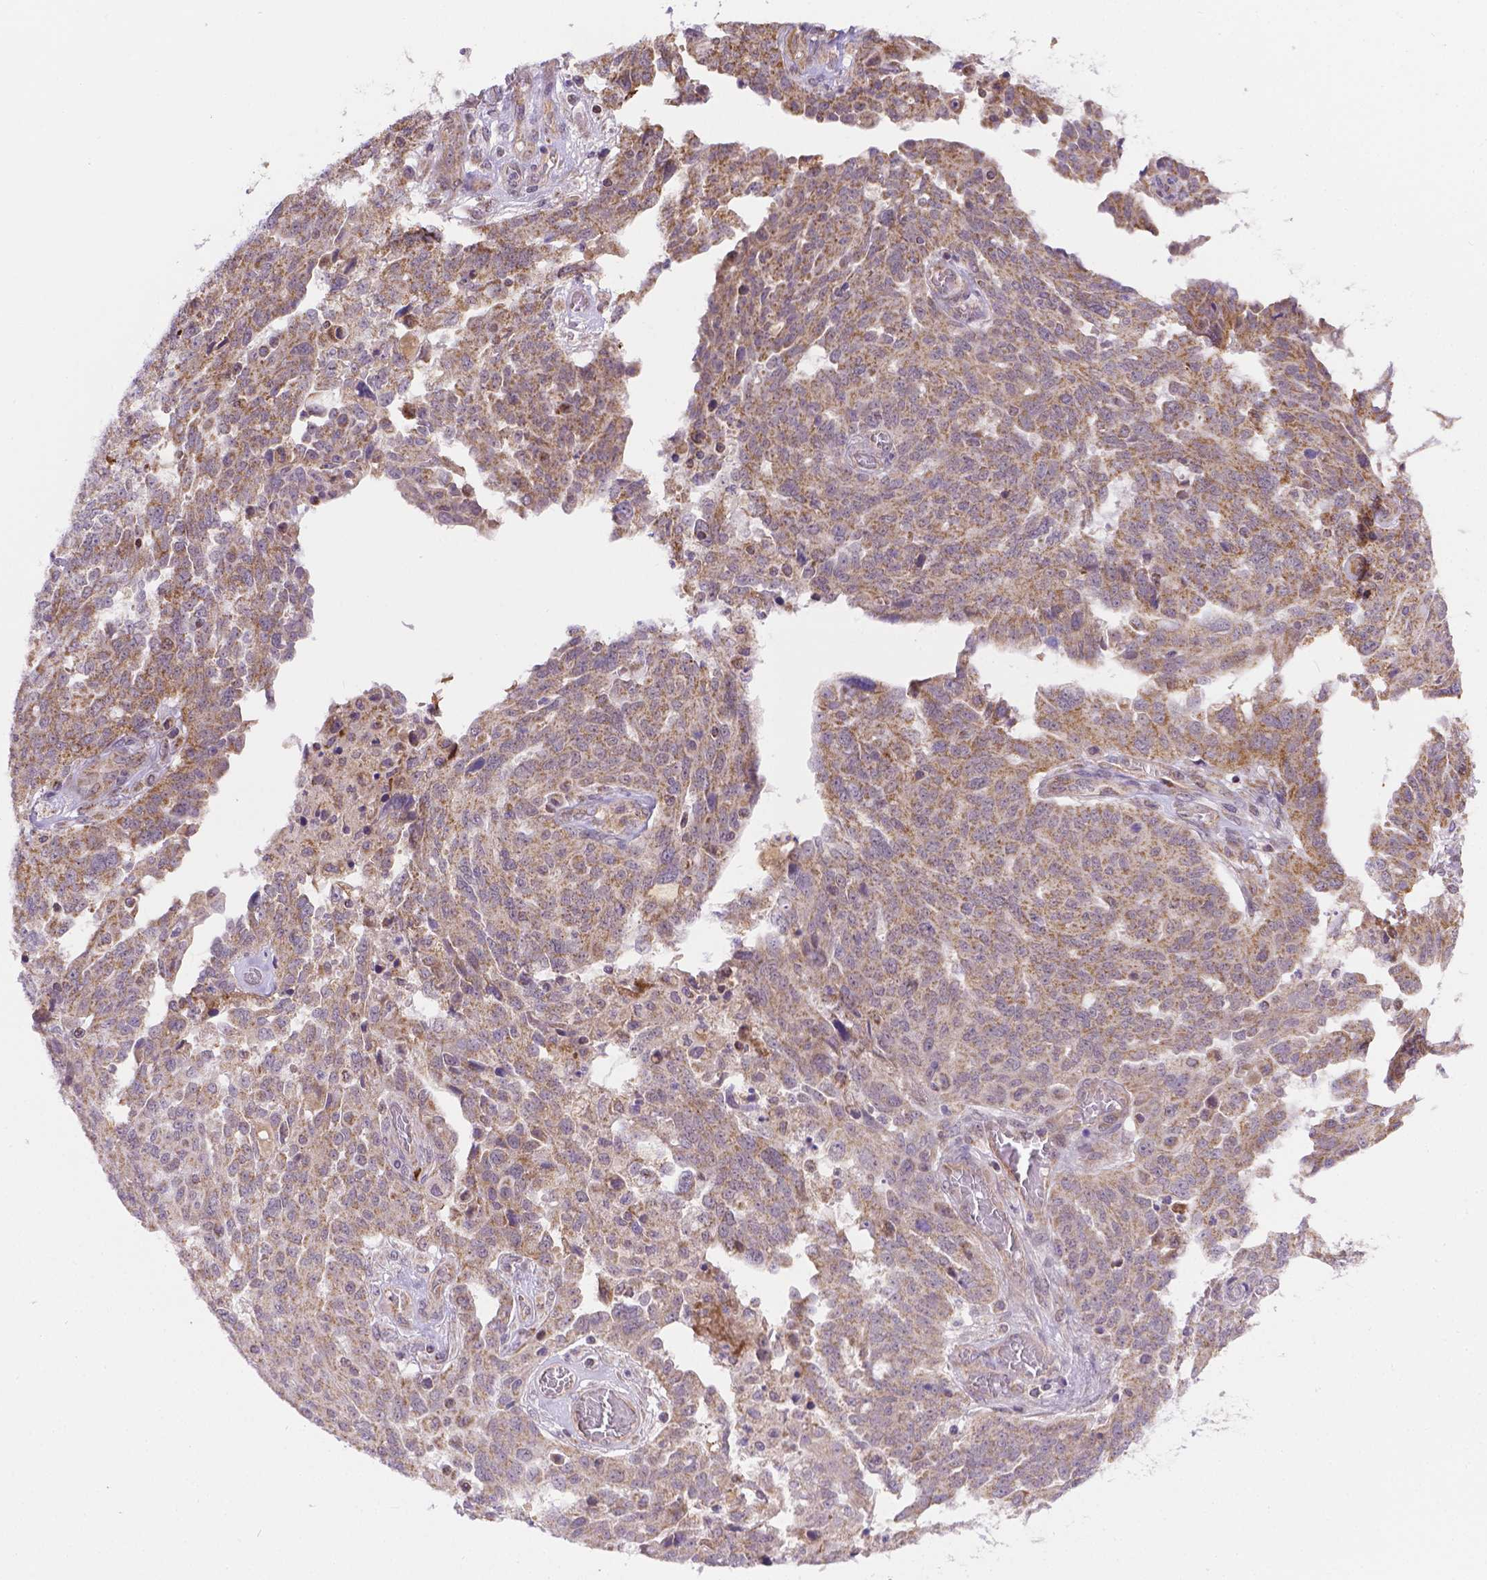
{"staining": {"intensity": "moderate", "quantity": ">75%", "location": "cytoplasmic/membranous"}, "tissue": "ovarian cancer", "cell_type": "Tumor cells", "image_type": "cancer", "snomed": [{"axis": "morphology", "description": "Cystadenocarcinoma, serous, NOS"}, {"axis": "topography", "description": "Ovary"}], "caption": "Protein analysis of ovarian serous cystadenocarcinoma tissue demonstrates moderate cytoplasmic/membranous expression in about >75% of tumor cells.", "gene": "CYYR1", "patient": {"sex": "female", "age": 67}}